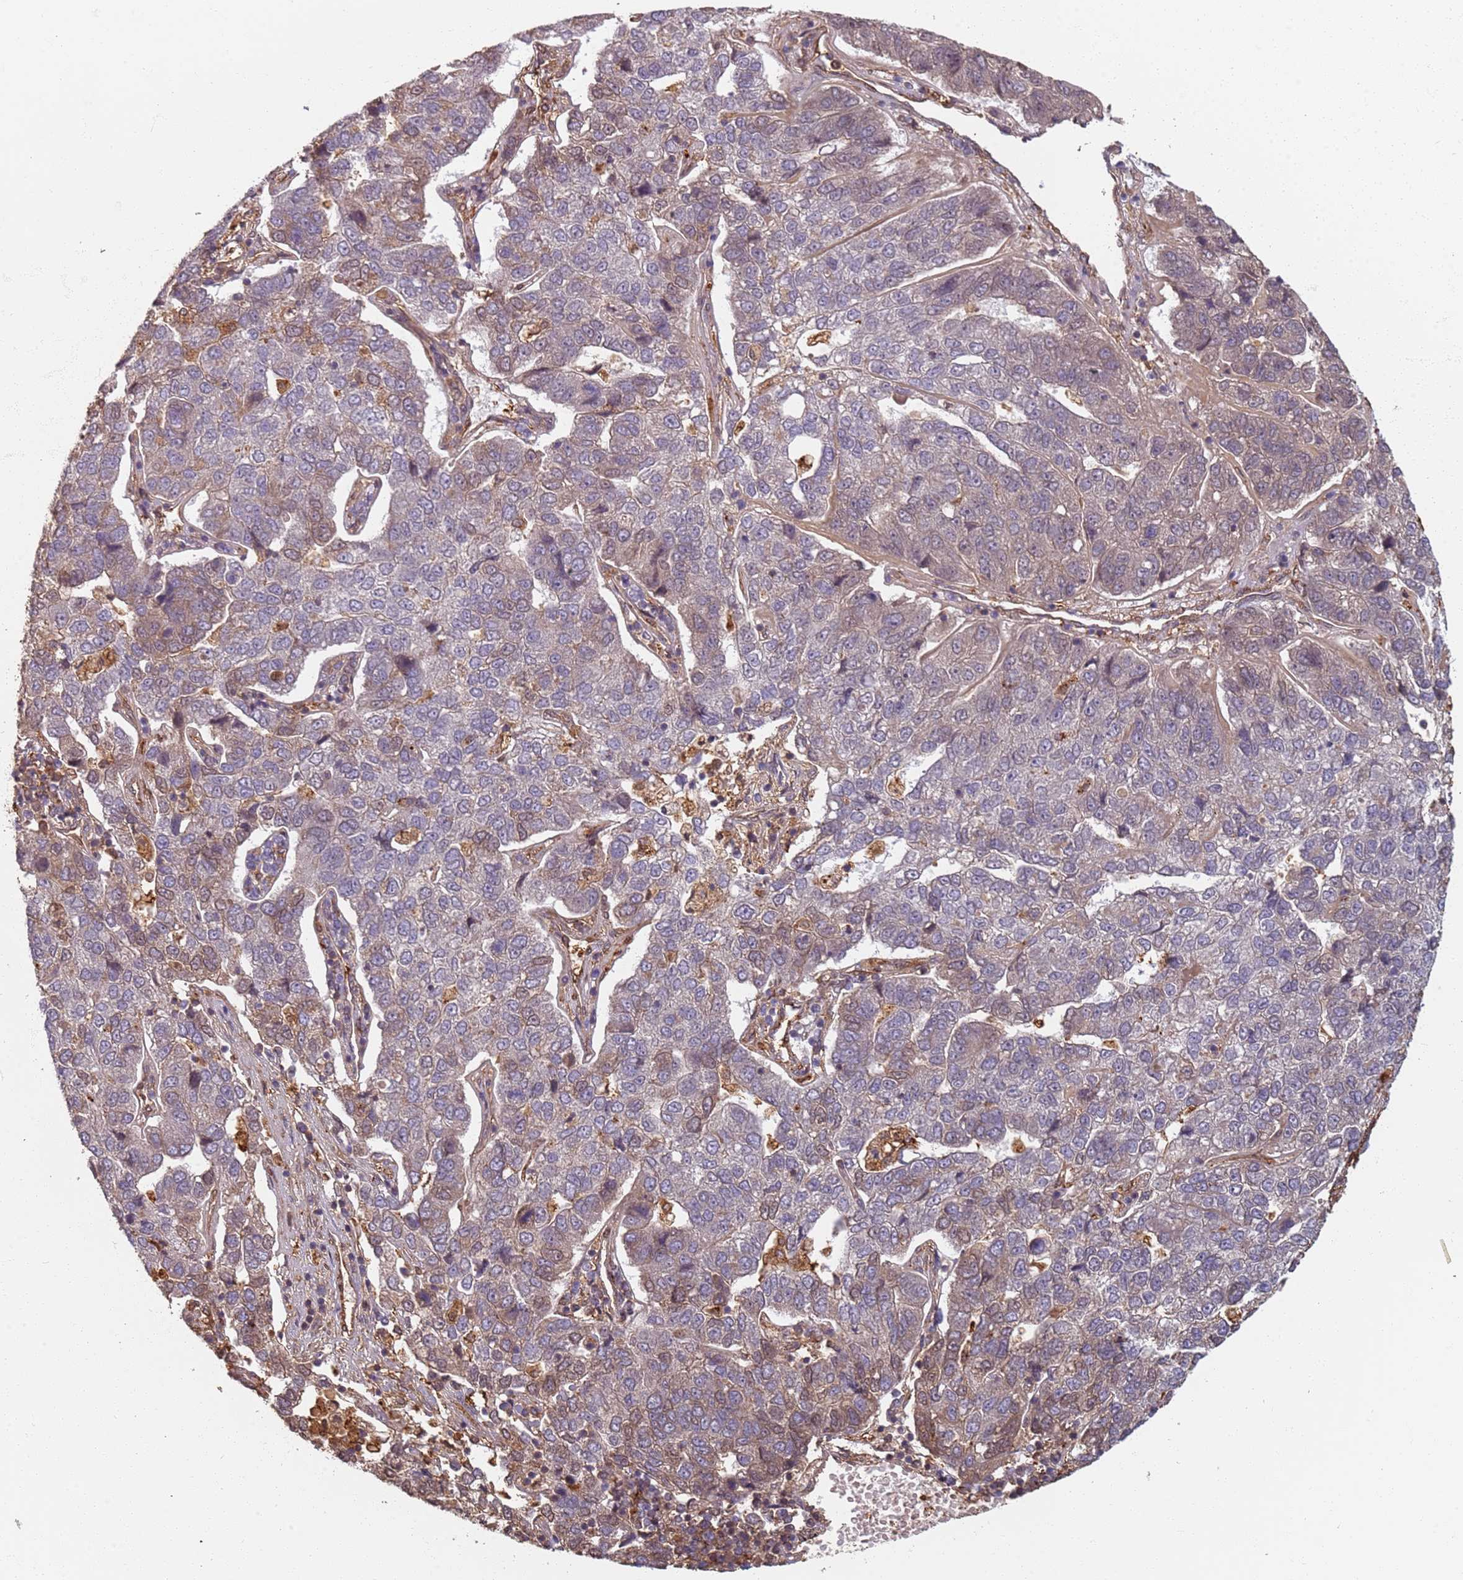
{"staining": {"intensity": "negative", "quantity": "none", "location": "none"}, "tissue": "pancreatic cancer", "cell_type": "Tumor cells", "image_type": "cancer", "snomed": [{"axis": "morphology", "description": "Adenocarcinoma, NOS"}, {"axis": "topography", "description": "Pancreas"}], "caption": "High power microscopy image of an immunohistochemistry (IHC) micrograph of adenocarcinoma (pancreatic), revealing no significant expression in tumor cells.", "gene": "SDCCAG8", "patient": {"sex": "female", "age": 61}}